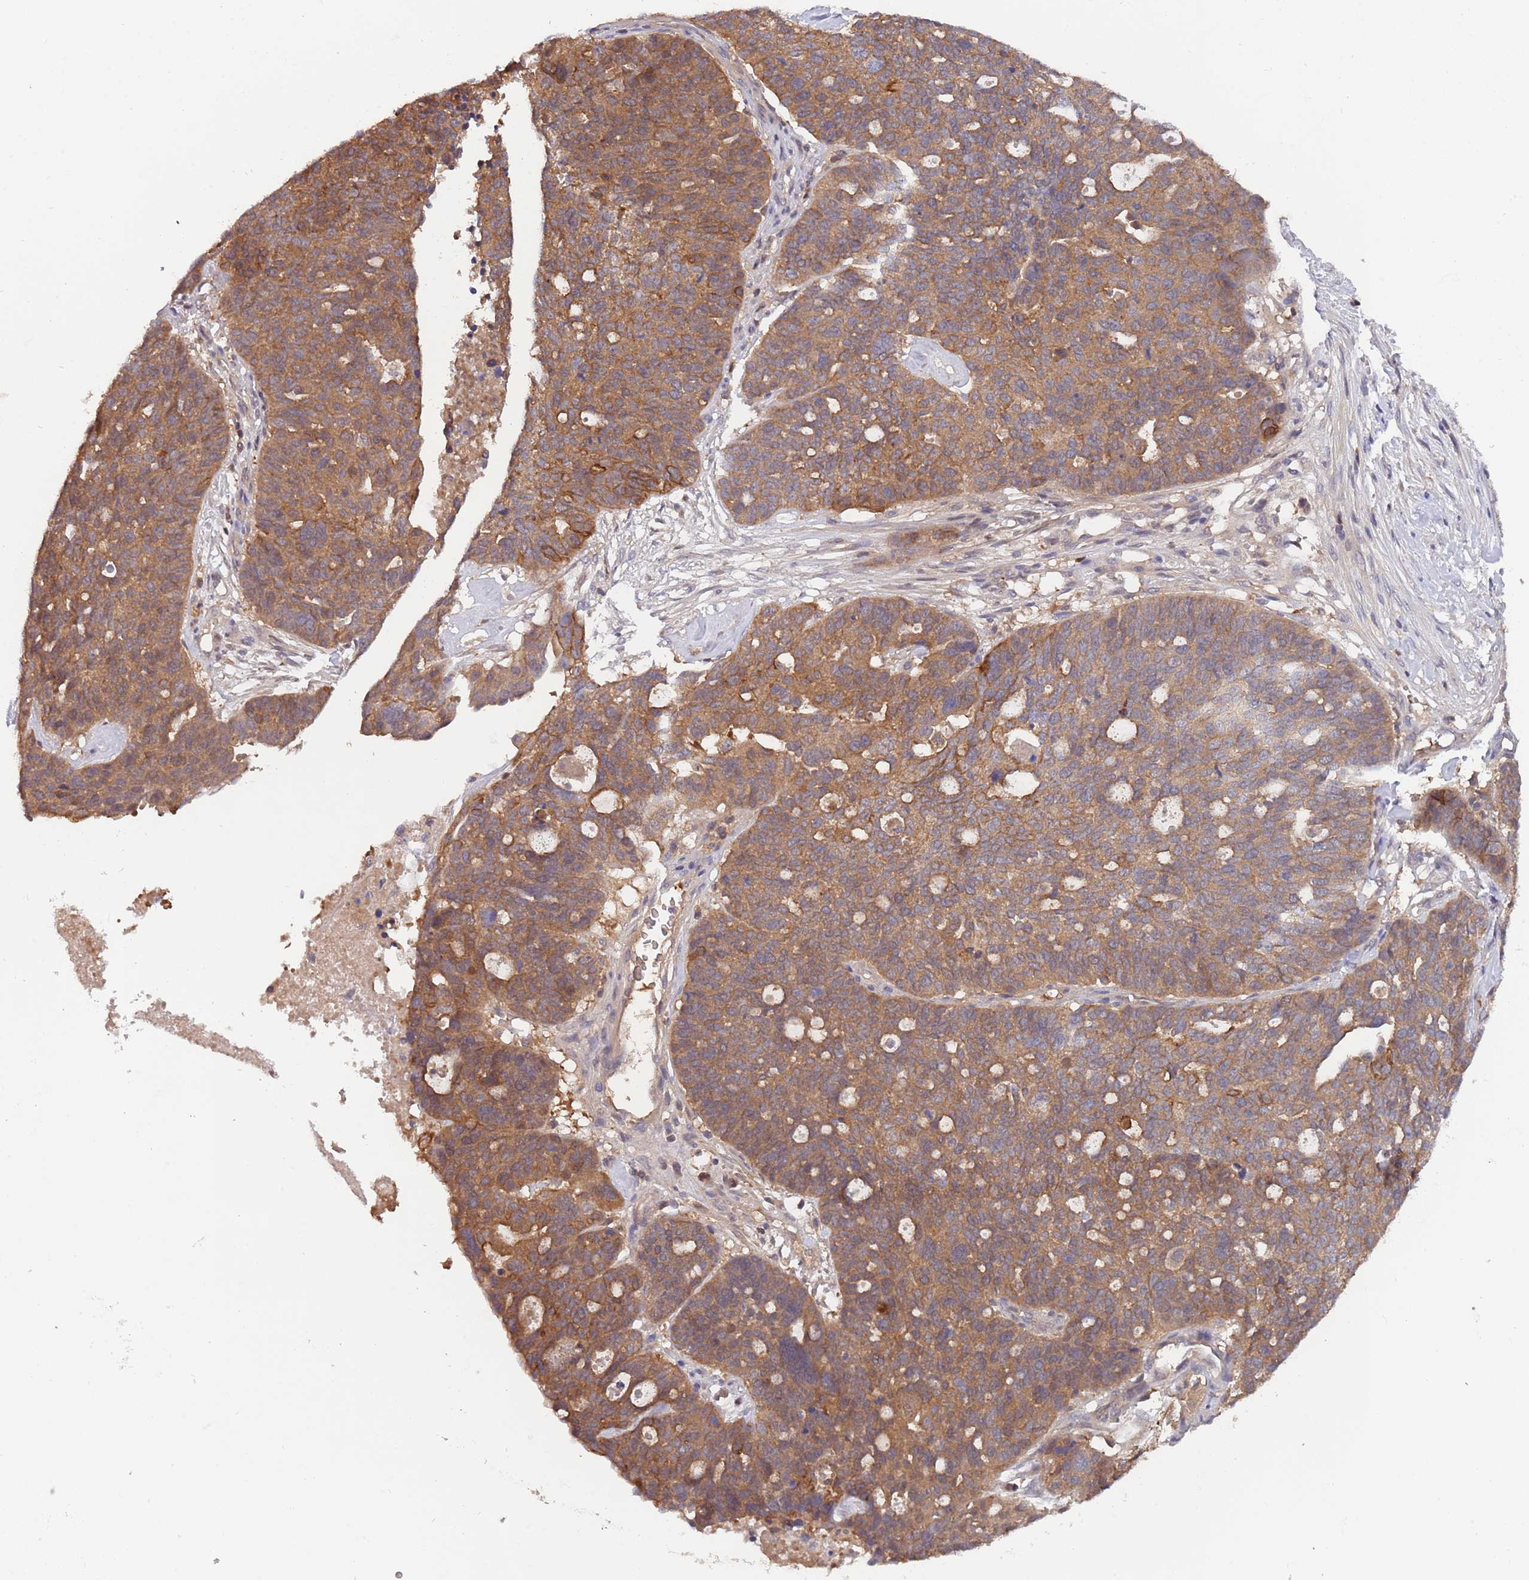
{"staining": {"intensity": "moderate", "quantity": ">75%", "location": "cytoplasmic/membranous"}, "tissue": "ovarian cancer", "cell_type": "Tumor cells", "image_type": "cancer", "snomed": [{"axis": "morphology", "description": "Cystadenocarcinoma, serous, NOS"}, {"axis": "topography", "description": "Ovary"}], "caption": "Immunohistochemistry (IHC) image of neoplastic tissue: serous cystadenocarcinoma (ovarian) stained using IHC displays medium levels of moderate protein expression localized specifically in the cytoplasmic/membranous of tumor cells, appearing as a cytoplasmic/membranous brown color.", "gene": "GSDMD", "patient": {"sex": "female", "age": 59}}